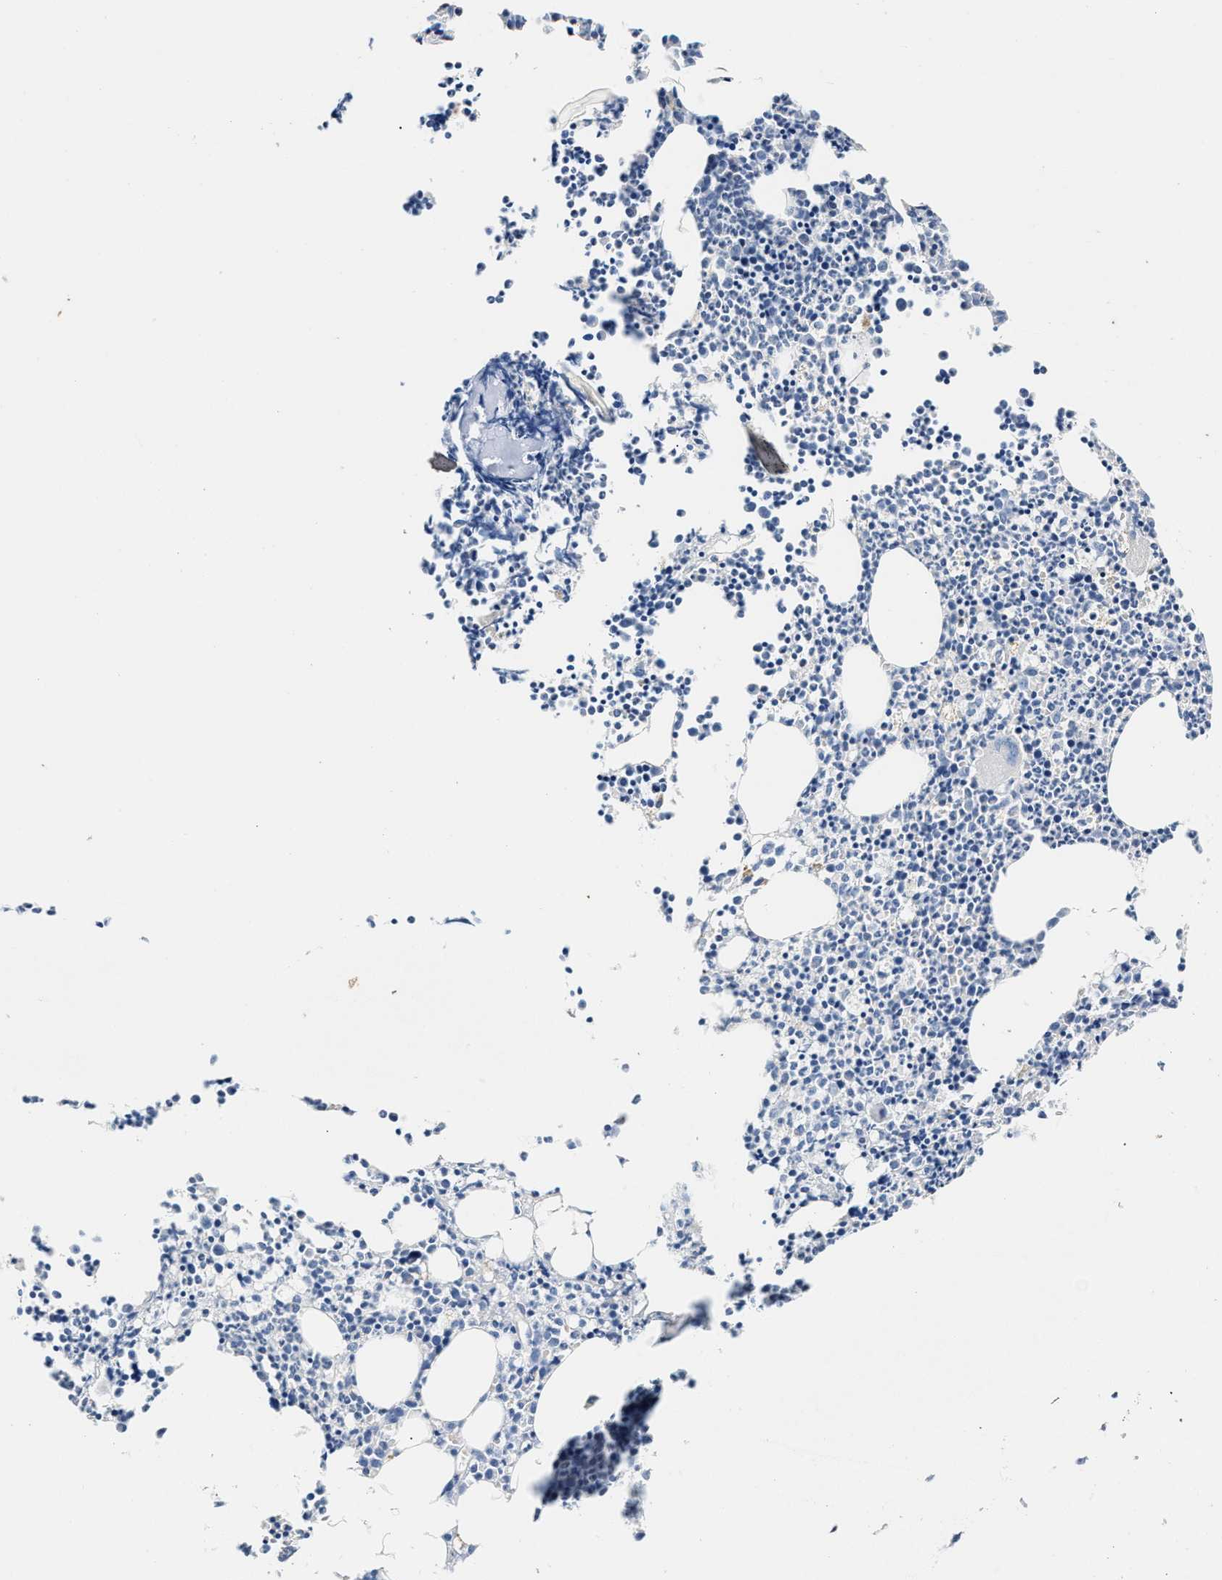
{"staining": {"intensity": "weak", "quantity": "<25%", "location": "cytoplasmic/membranous"}, "tissue": "bone marrow", "cell_type": "Hematopoietic cells", "image_type": "normal", "snomed": [{"axis": "morphology", "description": "Normal tissue, NOS"}, {"axis": "morphology", "description": "Inflammation, NOS"}, {"axis": "topography", "description": "Bone marrow"}], "caption": "This is a photomicrograph of immunohistochemistry (IHC) staining of normal bone marrow, which shows no expression in hematopoietic cells. (Immunohistochemistry (ihc), brightfield microscopy, high magnification).", "gene": "TUT7", "patient": {"sex": "female", "age": 53}}